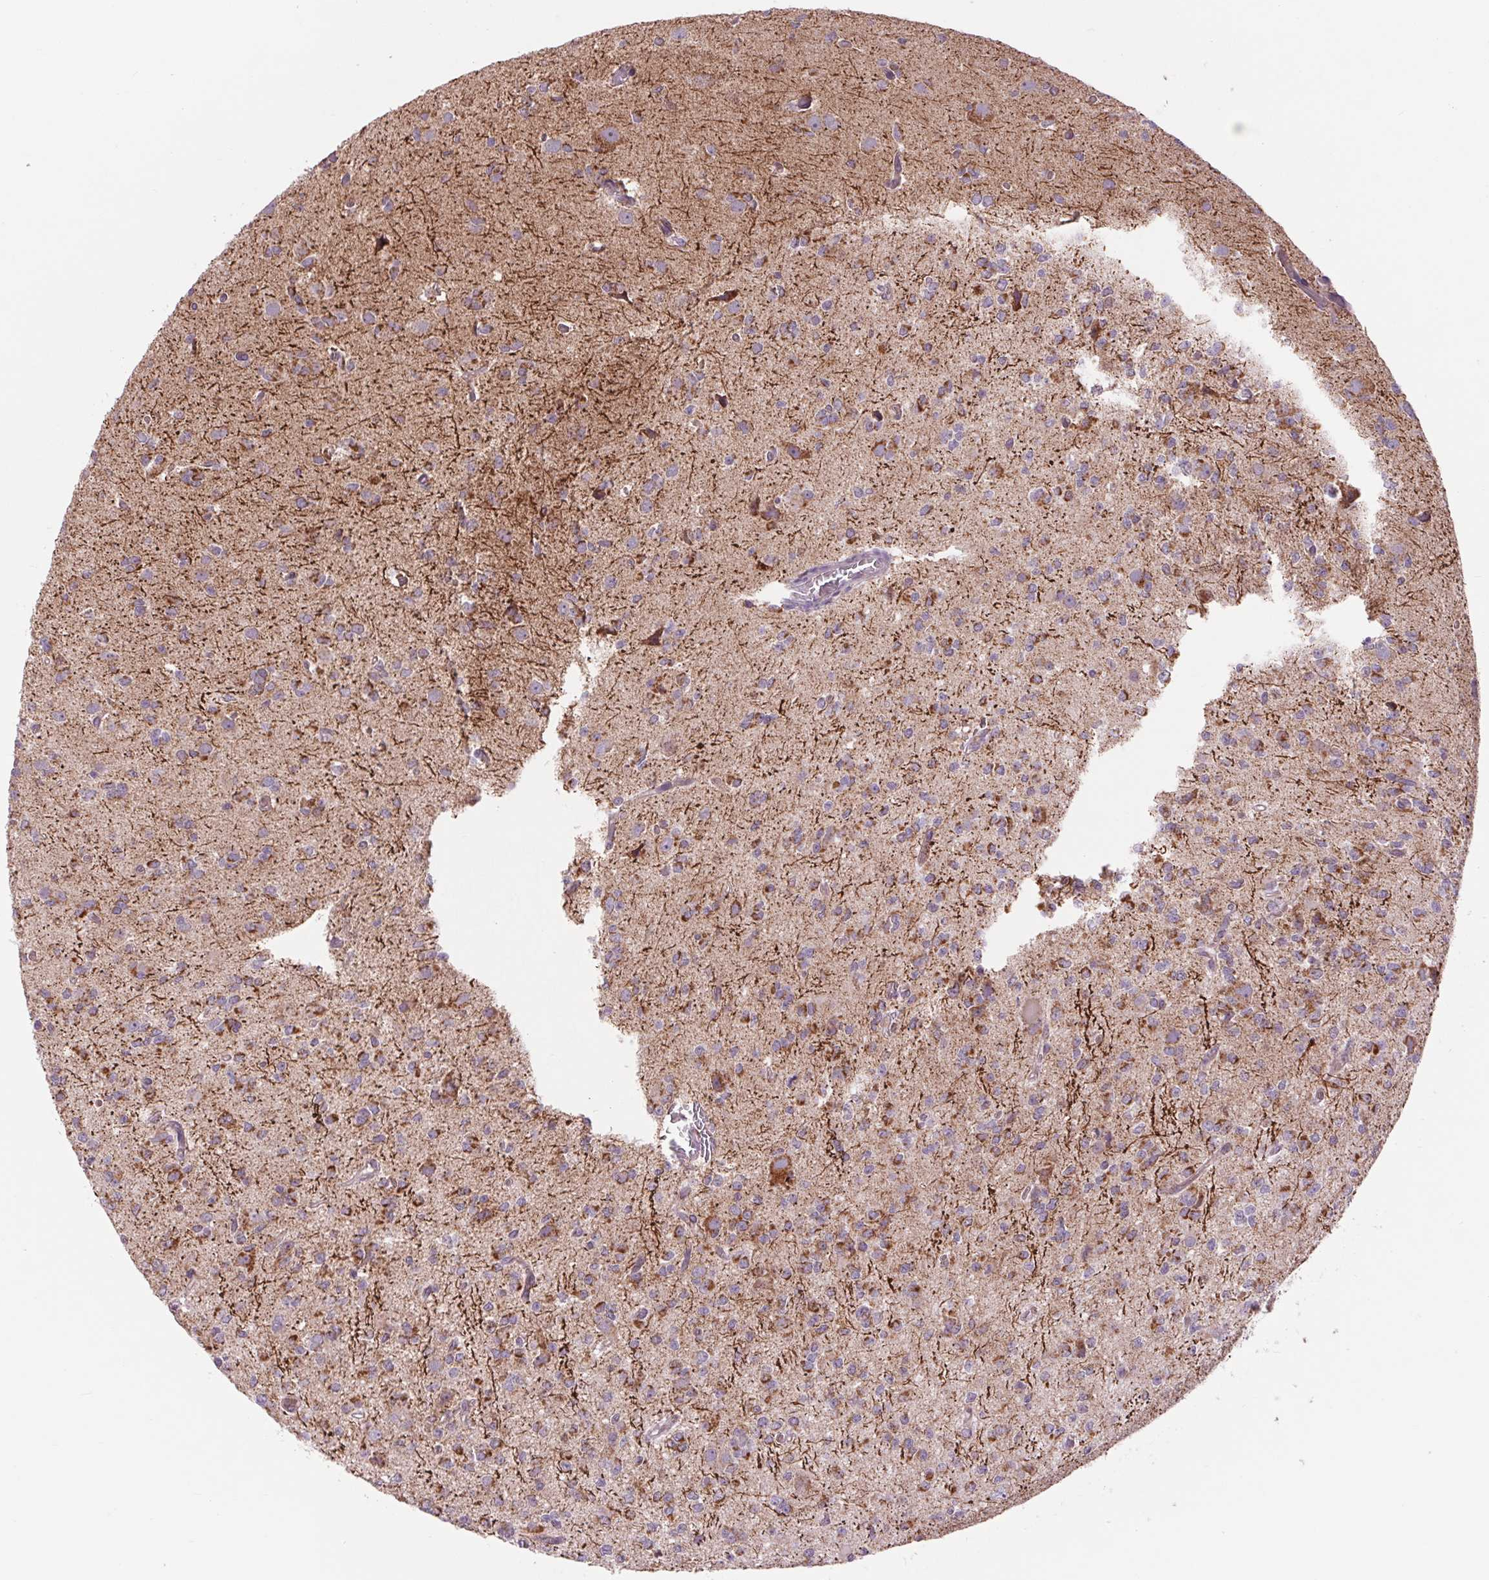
{"staining": {"intensity": "negative", "quantity": "none", "location": "none"}, "tissue": "glioma", "cell_type": "Tumor cells", "image_type": "cancer", "snomed": [{"axis": "morphology", "description": "Glioma, malignant, Low grade"}, {"axis": "topography", "description": "Brain"}], "caption": "Malignant low-grade glioma was stained to show a protein in brown. There is no significant expression in tumor cells.", "gene": "COX6A1", "patient": {"sex": "male", "age": 27}}